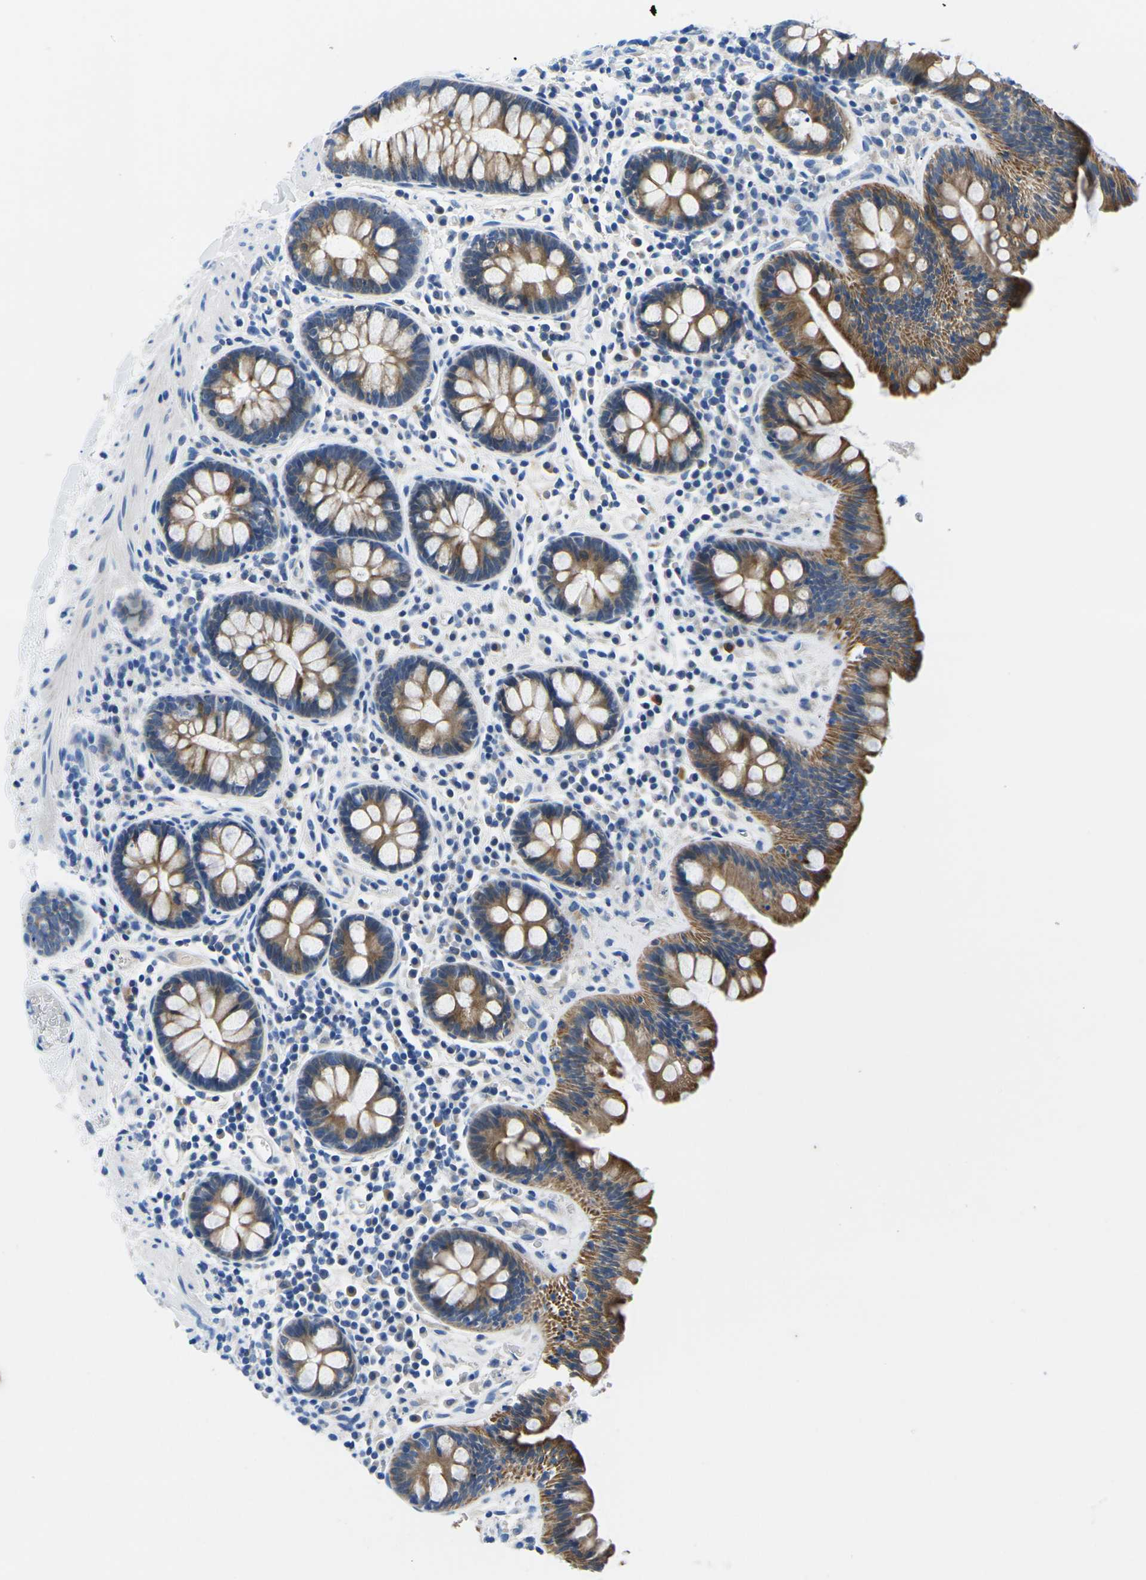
{"staining": {"intensity": "negative", "quantity": "none", "location": "none"}, "tissue": "colon", "cell_type": "Endothelial cells", "image_type": "normal", "snomed": [{"axis": "morphology", "description": "Normal tissue, NOS"}, {"axis": "topography", "description": "Colon"}], "caption": "An IHC image of unremarkable colon is shown. There is no staining in endothelial cells of colon.", "gene": "TM6SF1", "patient": {"sex": "female", "age": 80}}